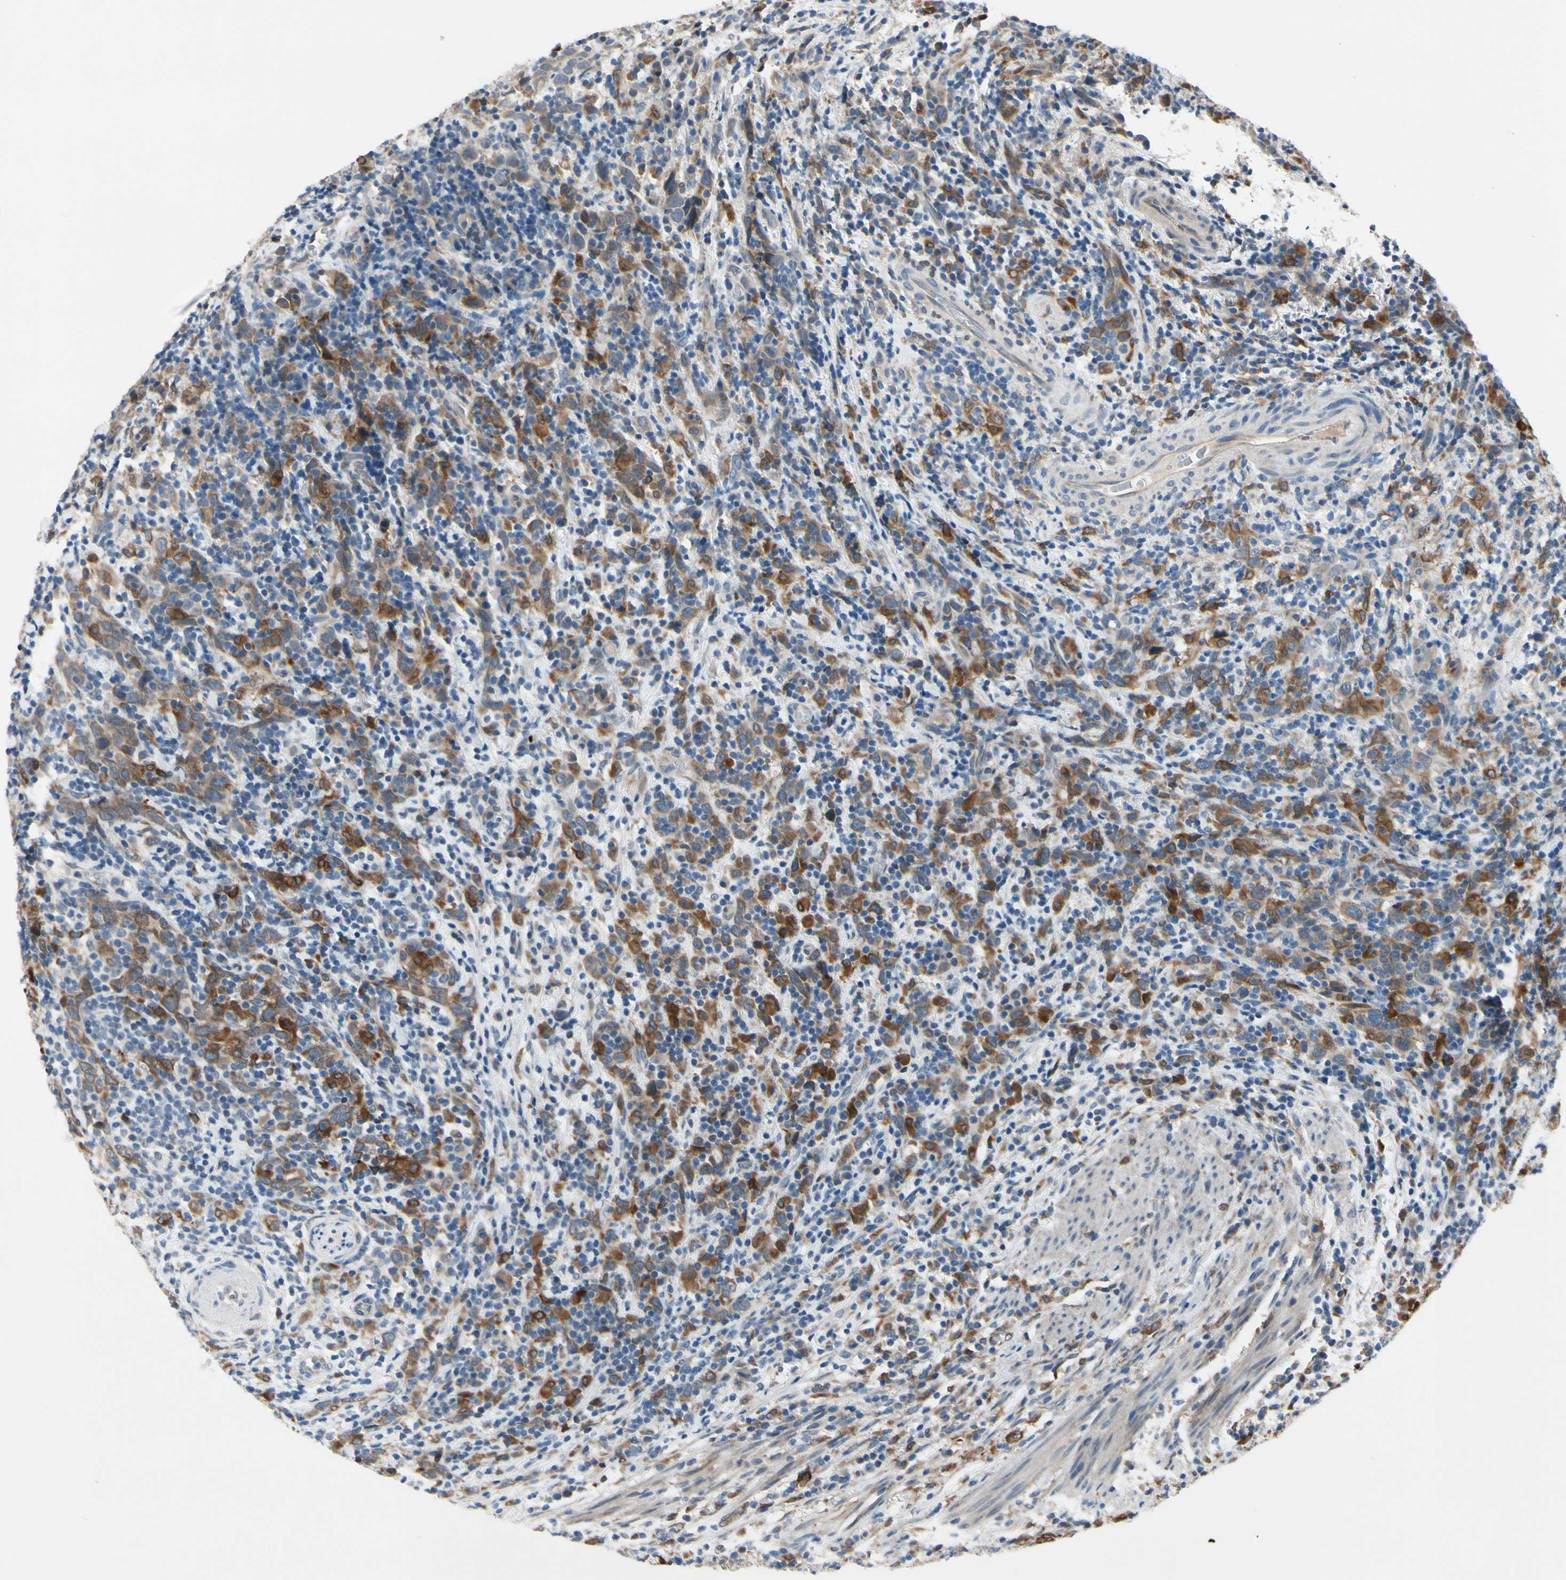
{"staining": {"intensity": "moderate", "quantity": ">75%", "location": "cytoplasmic/membranous"}, "tissue": "urothelial cancer", "cell_type": "Tumor cells", "image_type": "cancer", "snomed": [{"axis": "morphology", "description": "Urothelial carcinoma, High grade"}, {"axis": "topography", "description": "Urinary bladder"}], "caption": "DAB immunohistochemical staining of human high-grade urothelial carcinoma reveals moderate cytoplasmic/membranous protein expression in approximately >75% of tumor cells. (brown staining indicates protein expression, while blue staining denotes nuclei).", "gene": "PRXL2A", "patient": {"sex": "male", "age": 61}}